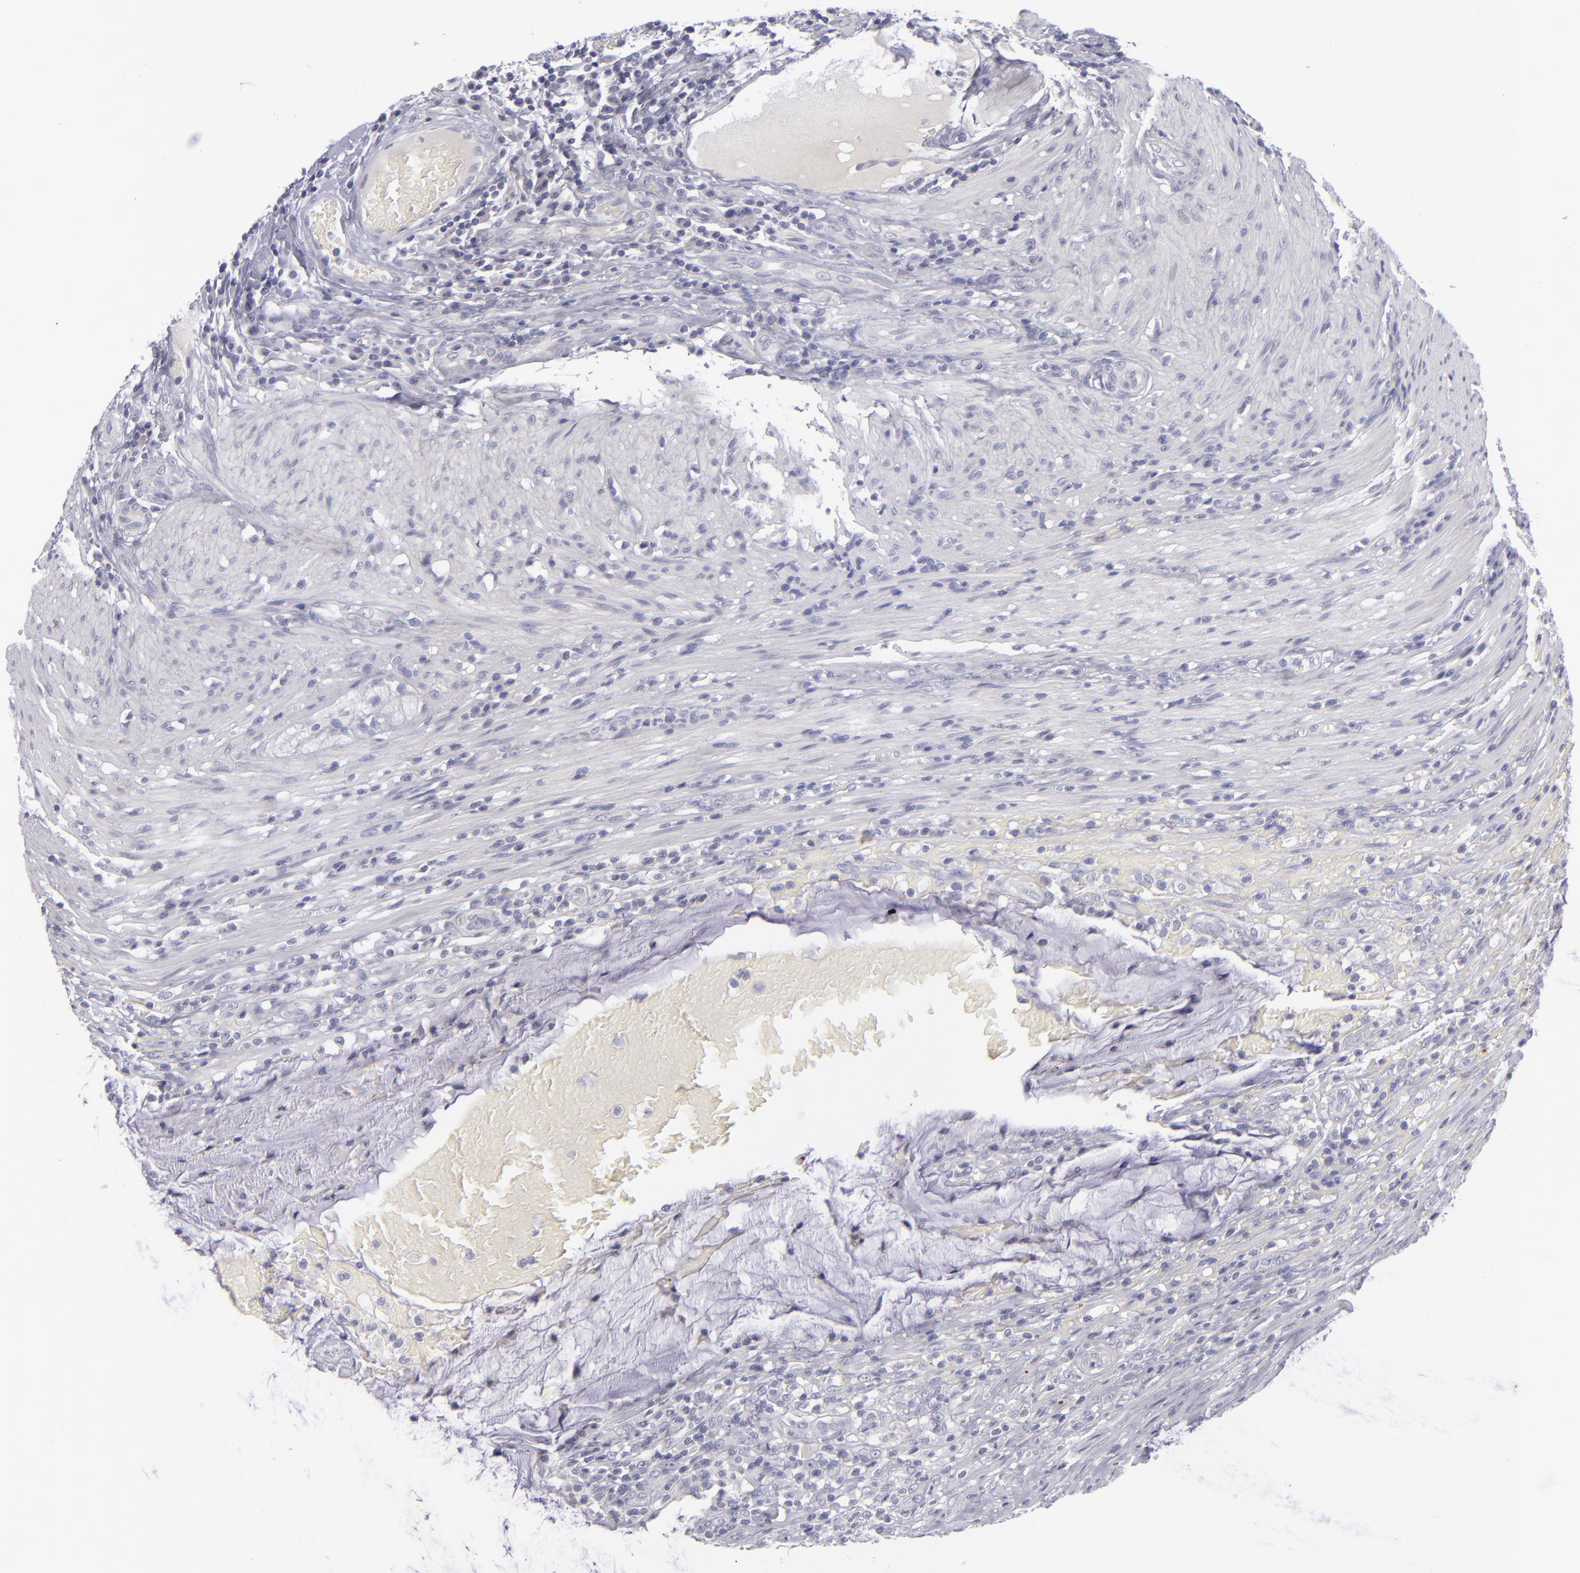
{"staining": {"intensity": "negative", "quantity": "none", "location": "none"}, "tissue": "colorectal cancer", "cell_type": "Tumor cells", "image_type": "cancer", "snomed": [{"axis": "morphology", "description": "Adenocarcinoma, NOS"}, {"axis": "topography", "description": "Colon"}], "caption": "This is an IHC image of human colorectal cancer. There is no expression in tumor cells.", "gene": "ITGB4", "patient": {"sex": "male", "age": 54}}